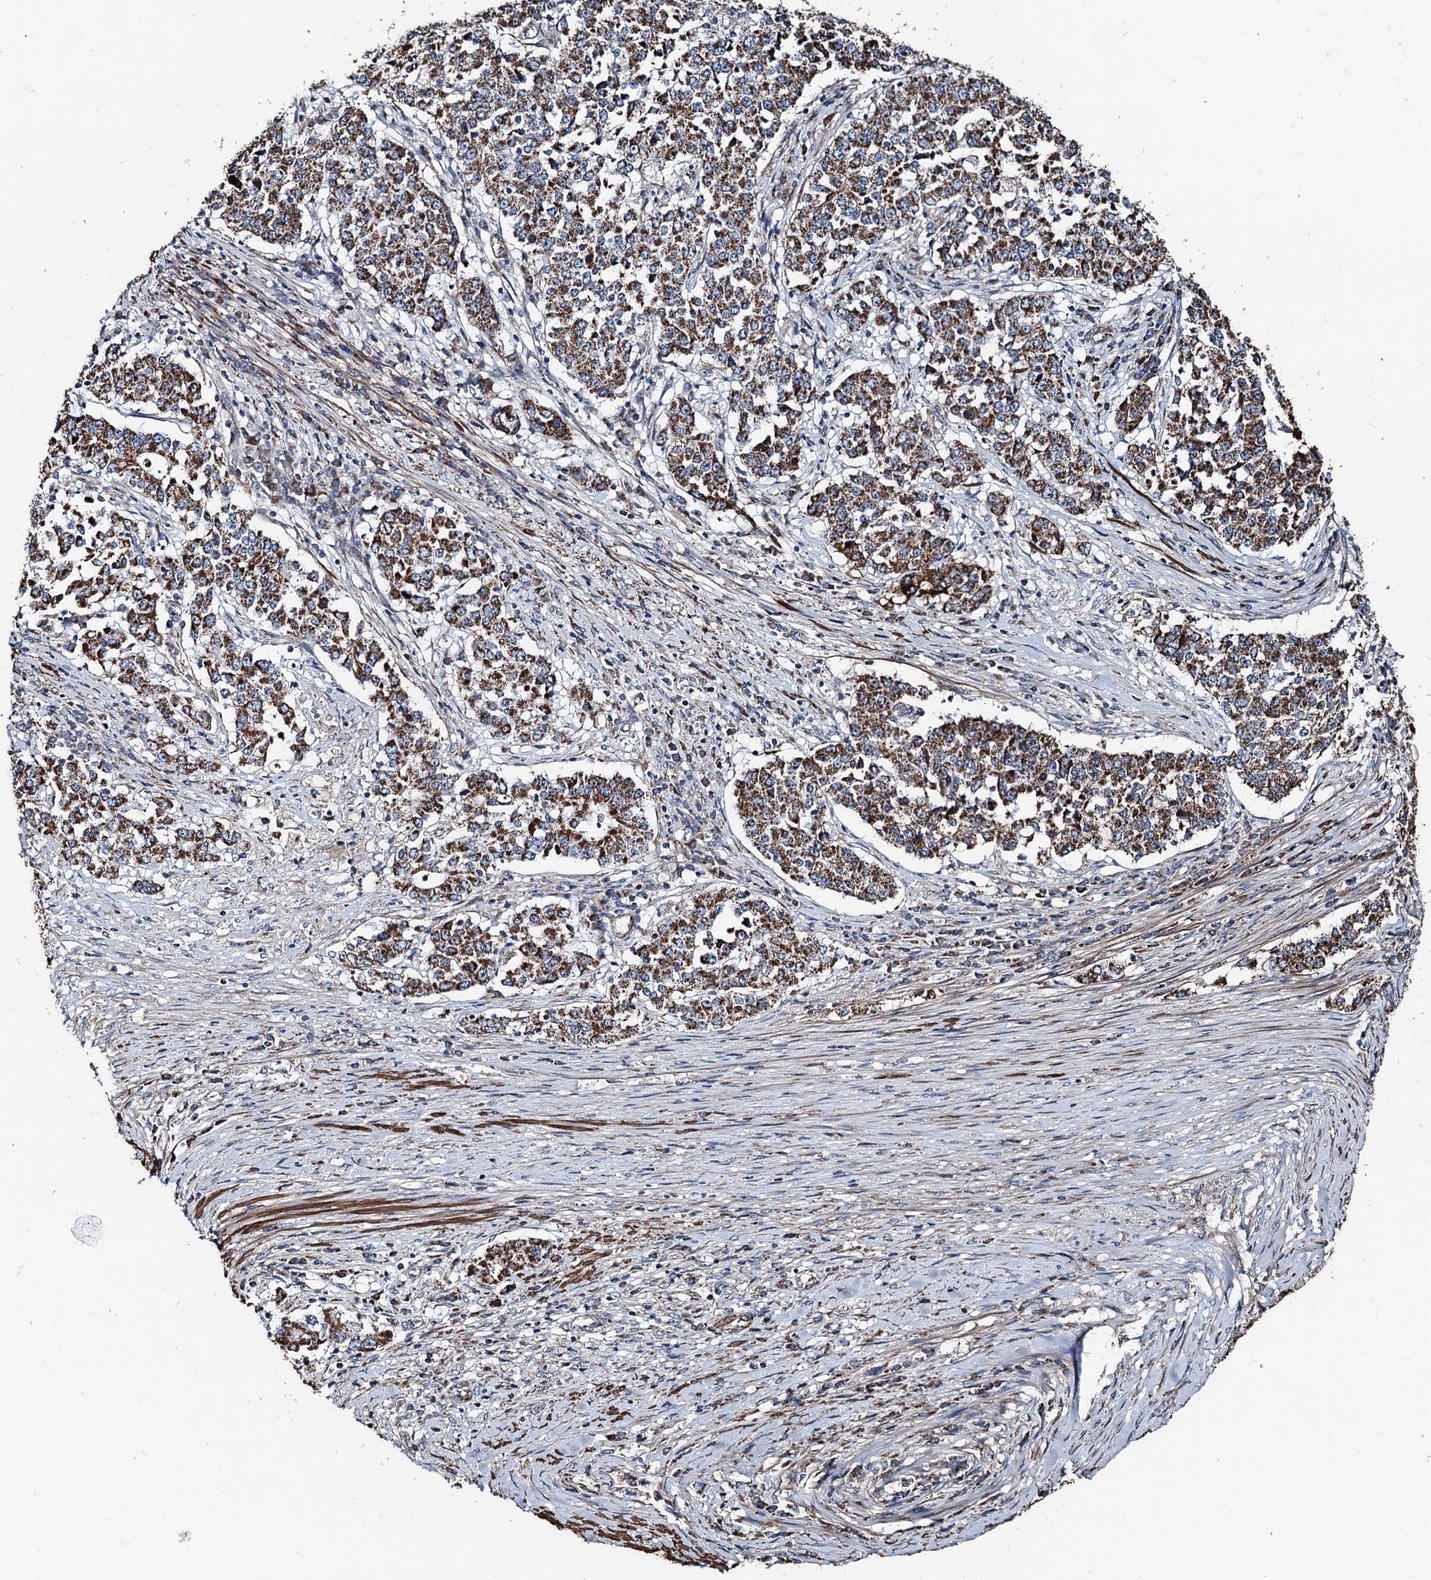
{"staining": {"intensity": "strong", "quantity": ">75%", "location": "cytoplasmic/membranous"}, "tissue": "stomach cancer", "cell_type": "Tumor cells", "image_type": "cancer", "snomed": [{"axis": "morphology", "description": "Adenocarcinoma, NOS"}, {"axis": "topography", "description": "Stomach"}], "caption": "An immunohistochemistry (IHC) photomicrograph of neoplastic tissue is shown. Protein staining in brown shows strong cytoplasmic/membranous positivity in adenocarcinoma (stomach) within tumor cells. Immunohistochemistry (ihc) stains the protein in brown and the nuclei are stained blue.", "gene": "DDIAS", "patient": {"sex": "male", "age": 59}}